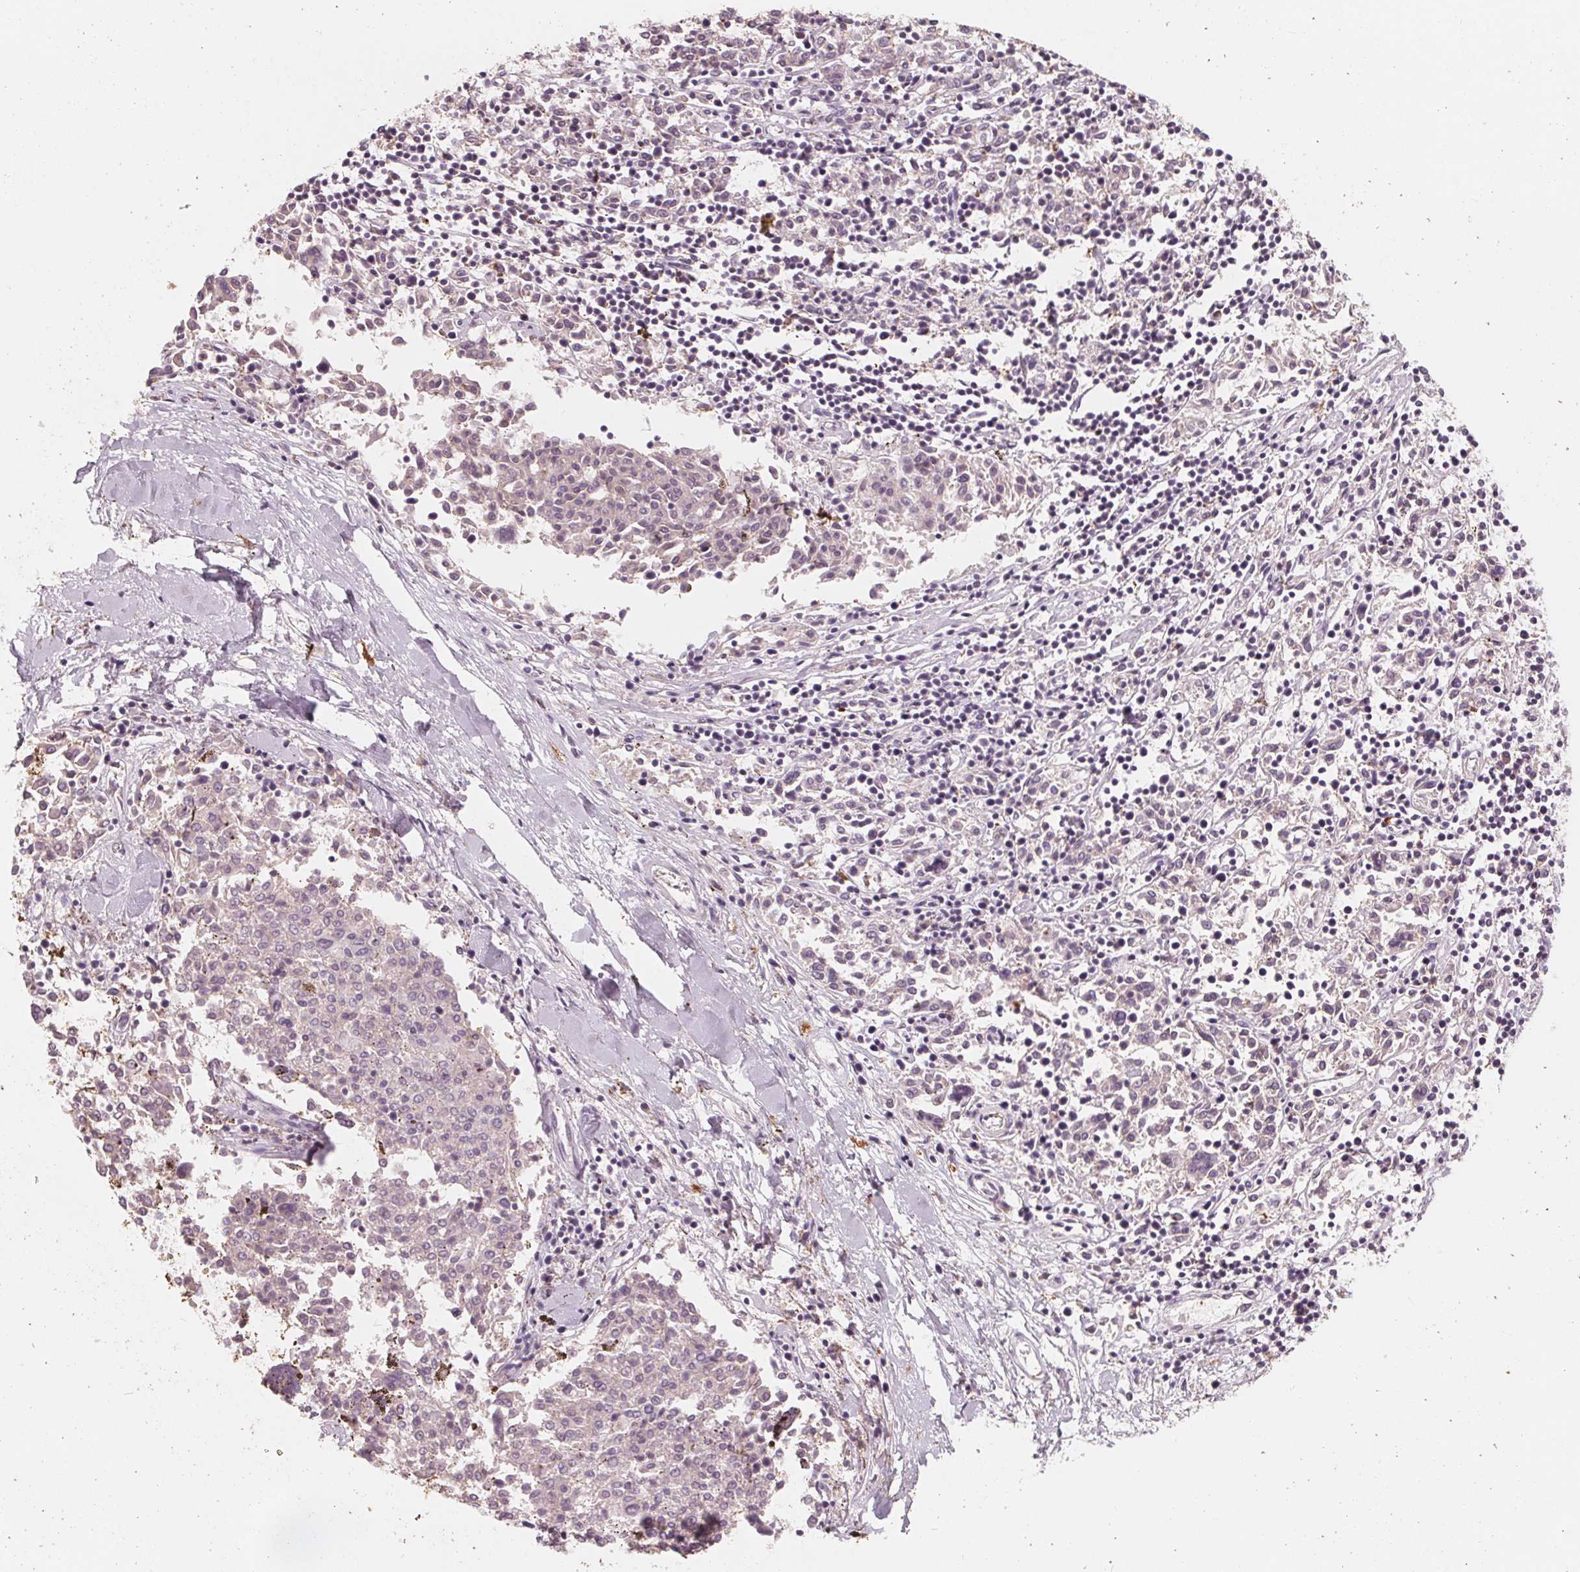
{"staining": {"intensity": "negative", "quantity": "none", "location": "none"}, "tissue": "melanoma", "cell_type": "Tumor cells", "image_type": "cancer", "snomed": [{"axis": "morphology", "description": "Malignant melanoma, NOS"}, {"axis": "topography", "description": "Skin"}], "caption": "Immunohistochemistry (IHC) photomicrograph of human melanoma stained for a protein (brown), which demonstrates no staining in tumor cells.", "gene": "GIGYF2", "patient": {"sex": "female", "age": 72}}